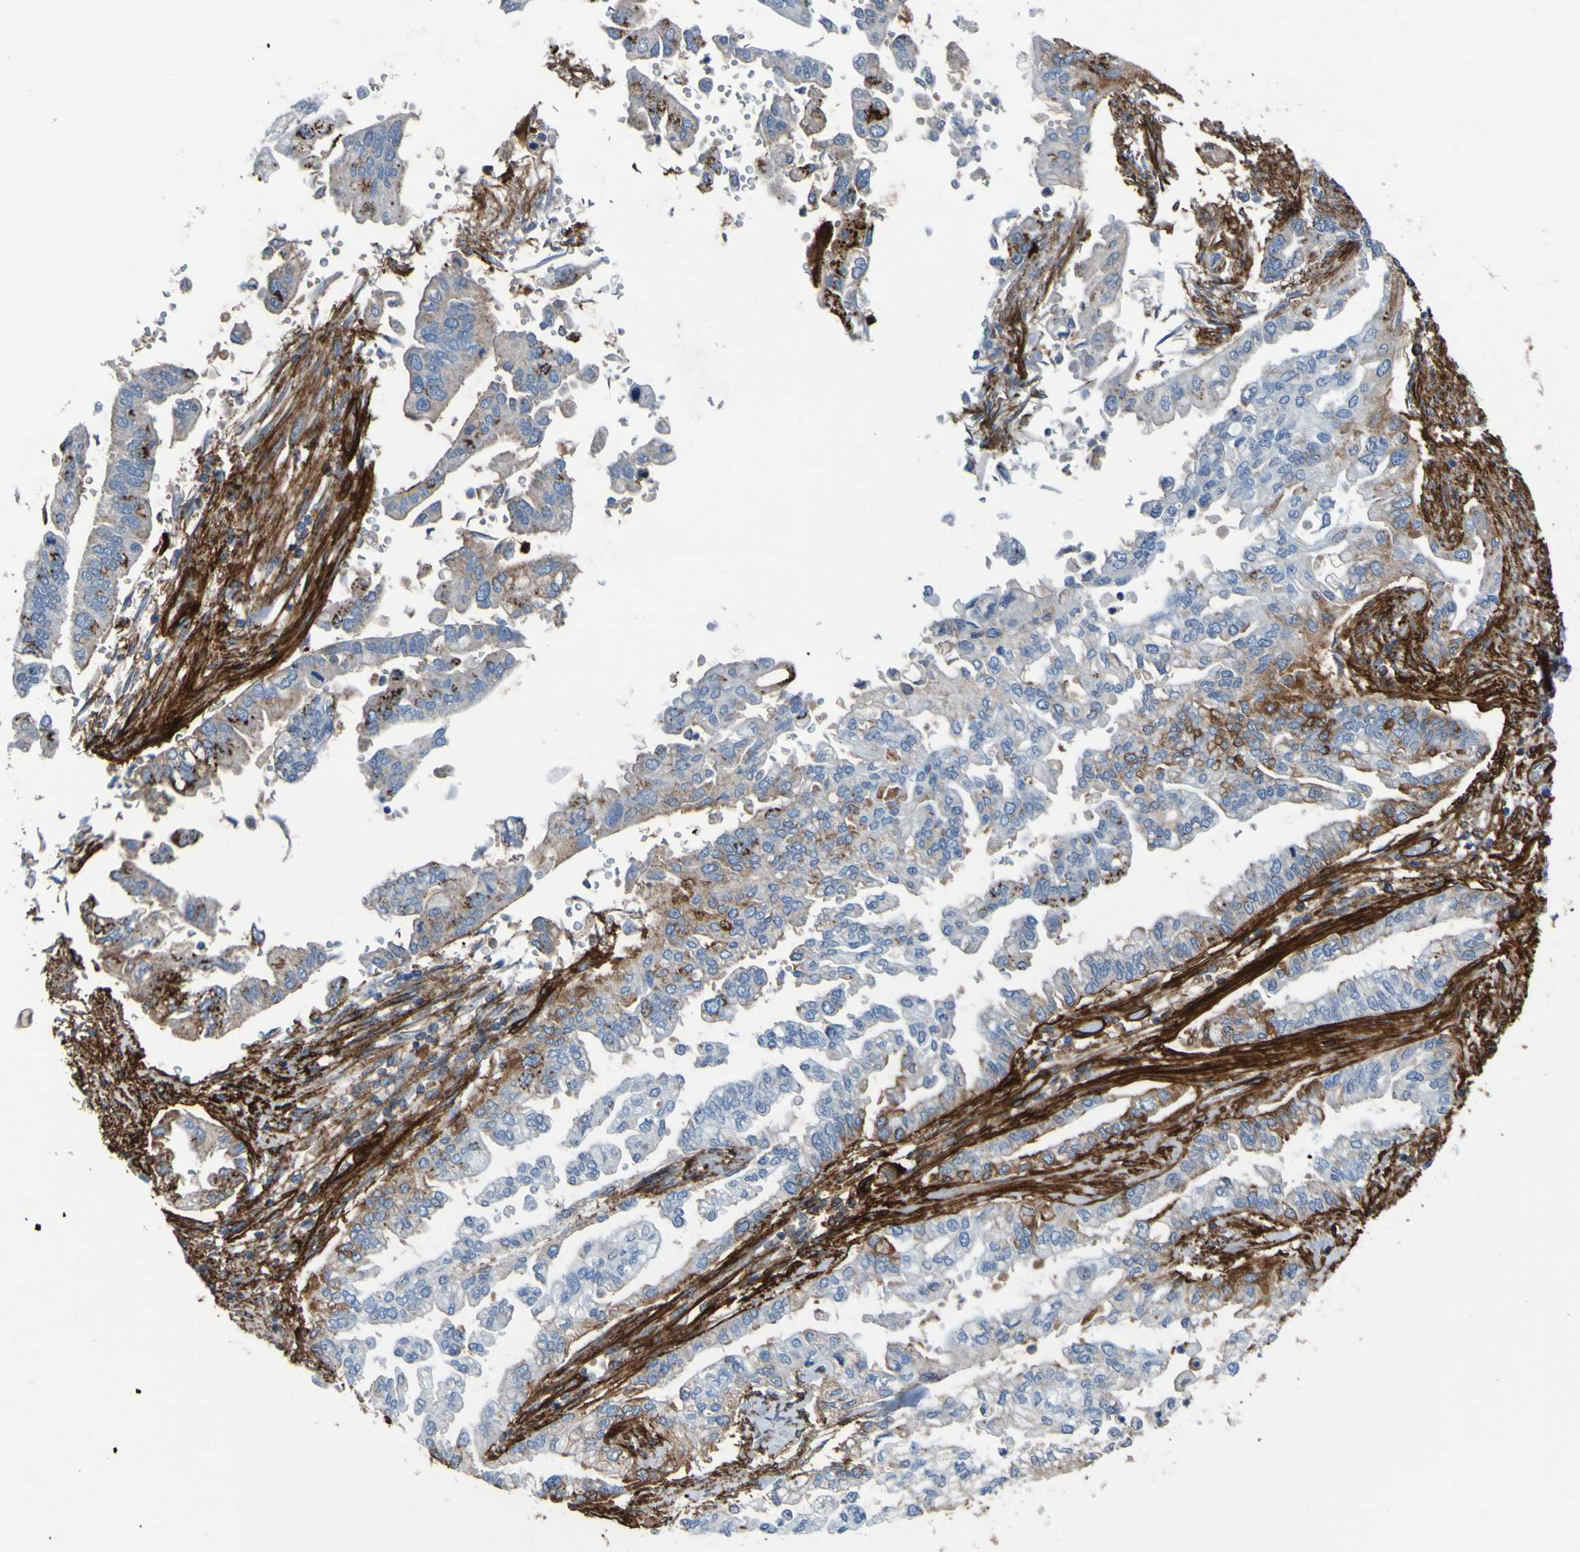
{"staining": {"intensity": "negative", "quantity": "none", "location": "none"}, "tissue": "pancreatic cancer", "cell_type": "Tumor cells", "image_type": "cancer", "snomed": [{"axis": "morphology", "description": "Normal tissue, NOS"}, {"axis": "topography", "description": "Pancreas"}], "caption": "A histopathology image of pancreatic cancer stained for a protein shows no brown staining in tumor cells.", "gene": "COL4A2", "patient": {"sex": "male", "age": 42}}